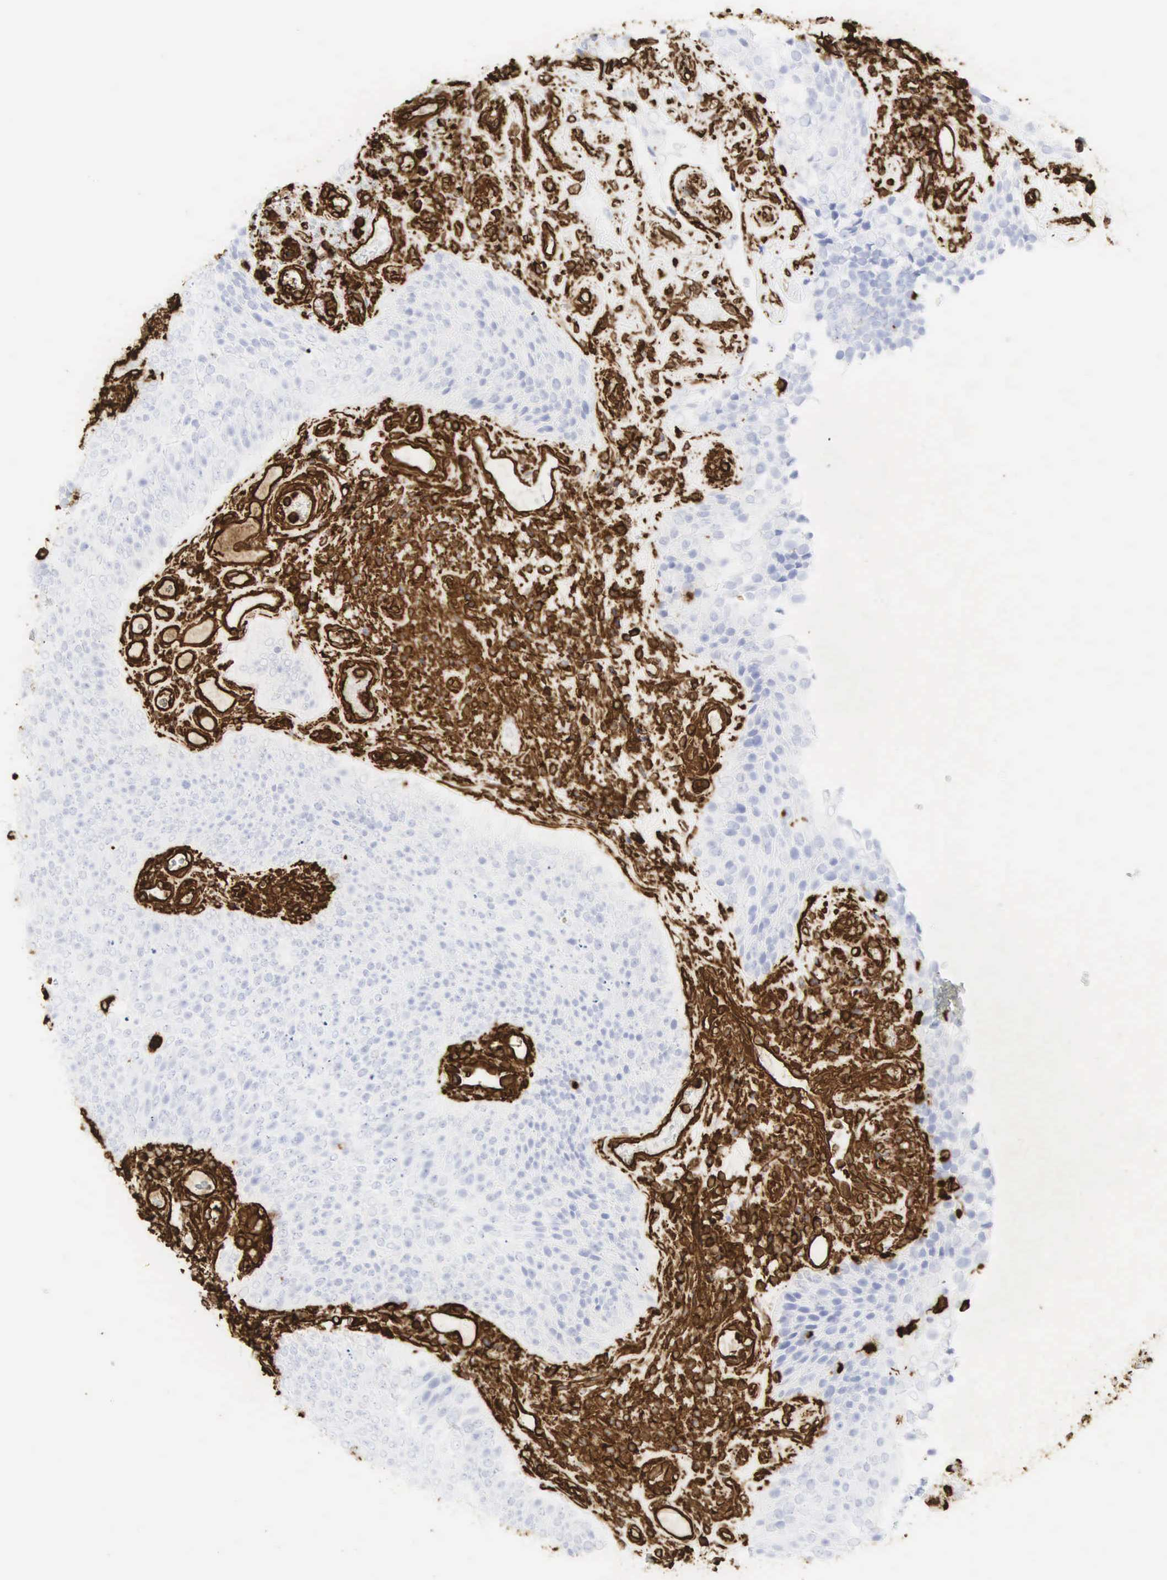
{"staining": {"intensity": "negative", "quantity": "none", "location": "none"}, "tissue": "urothelial cancer", "cell_type": "Tumor cells", "image_type": "cancer", "snomed": [{"axis": "morphology", "description": "Urothelial carcinoma, Low grade"}, {"axis": "topography", "description": "Urinary bladder"}], "caption": "An image of urothelial carcinoma (low-grade) stained for a protein reveals no brown staining in tumor cells.", "gene": "VIM", "patient": {"sex": "male", "age": 85}}